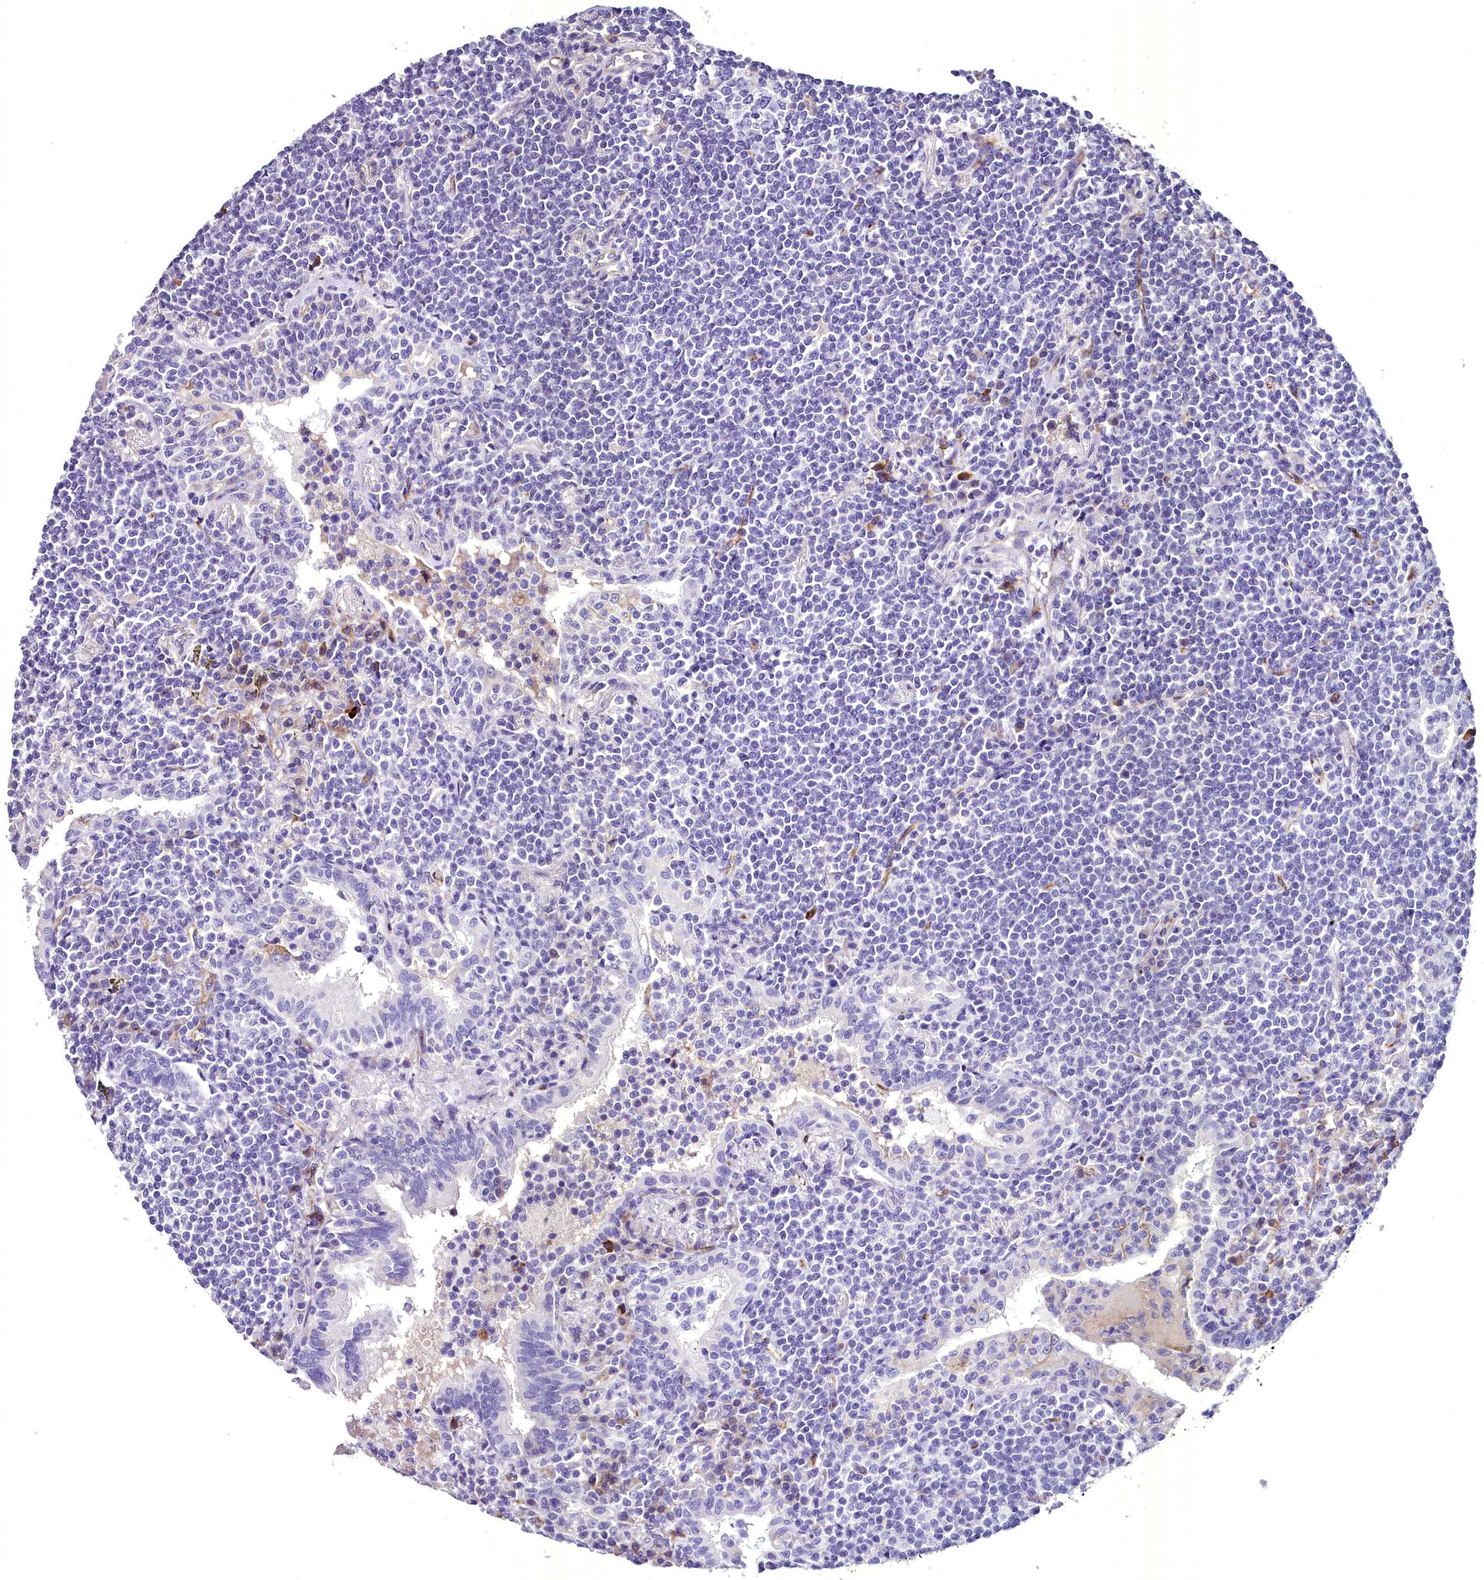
{"staining": {"intensity": "negative", "quantity": "none", "location": "none"}, "tissue": "lymphoma", "cell_type": "Tumor cells", "image_type": "cancer", "snomed": [{"axis": "morphology", "description": "Malignant lymphoma, non-Hodgkin's type, Low grade"}, {"axis": "topography", "description": "Lung"}], "caption": "Immunohistochemistry (IHC) micrograph of neoplastic tissue: low-grade malignant lymphoma, non-Hodgkin's type stained with DAB (3,3'-diaminobenzidine) shows no significant protein expression in tumor cells.", "gene": "MS4A18", "patient": {"sex": "female", "age": 71}}